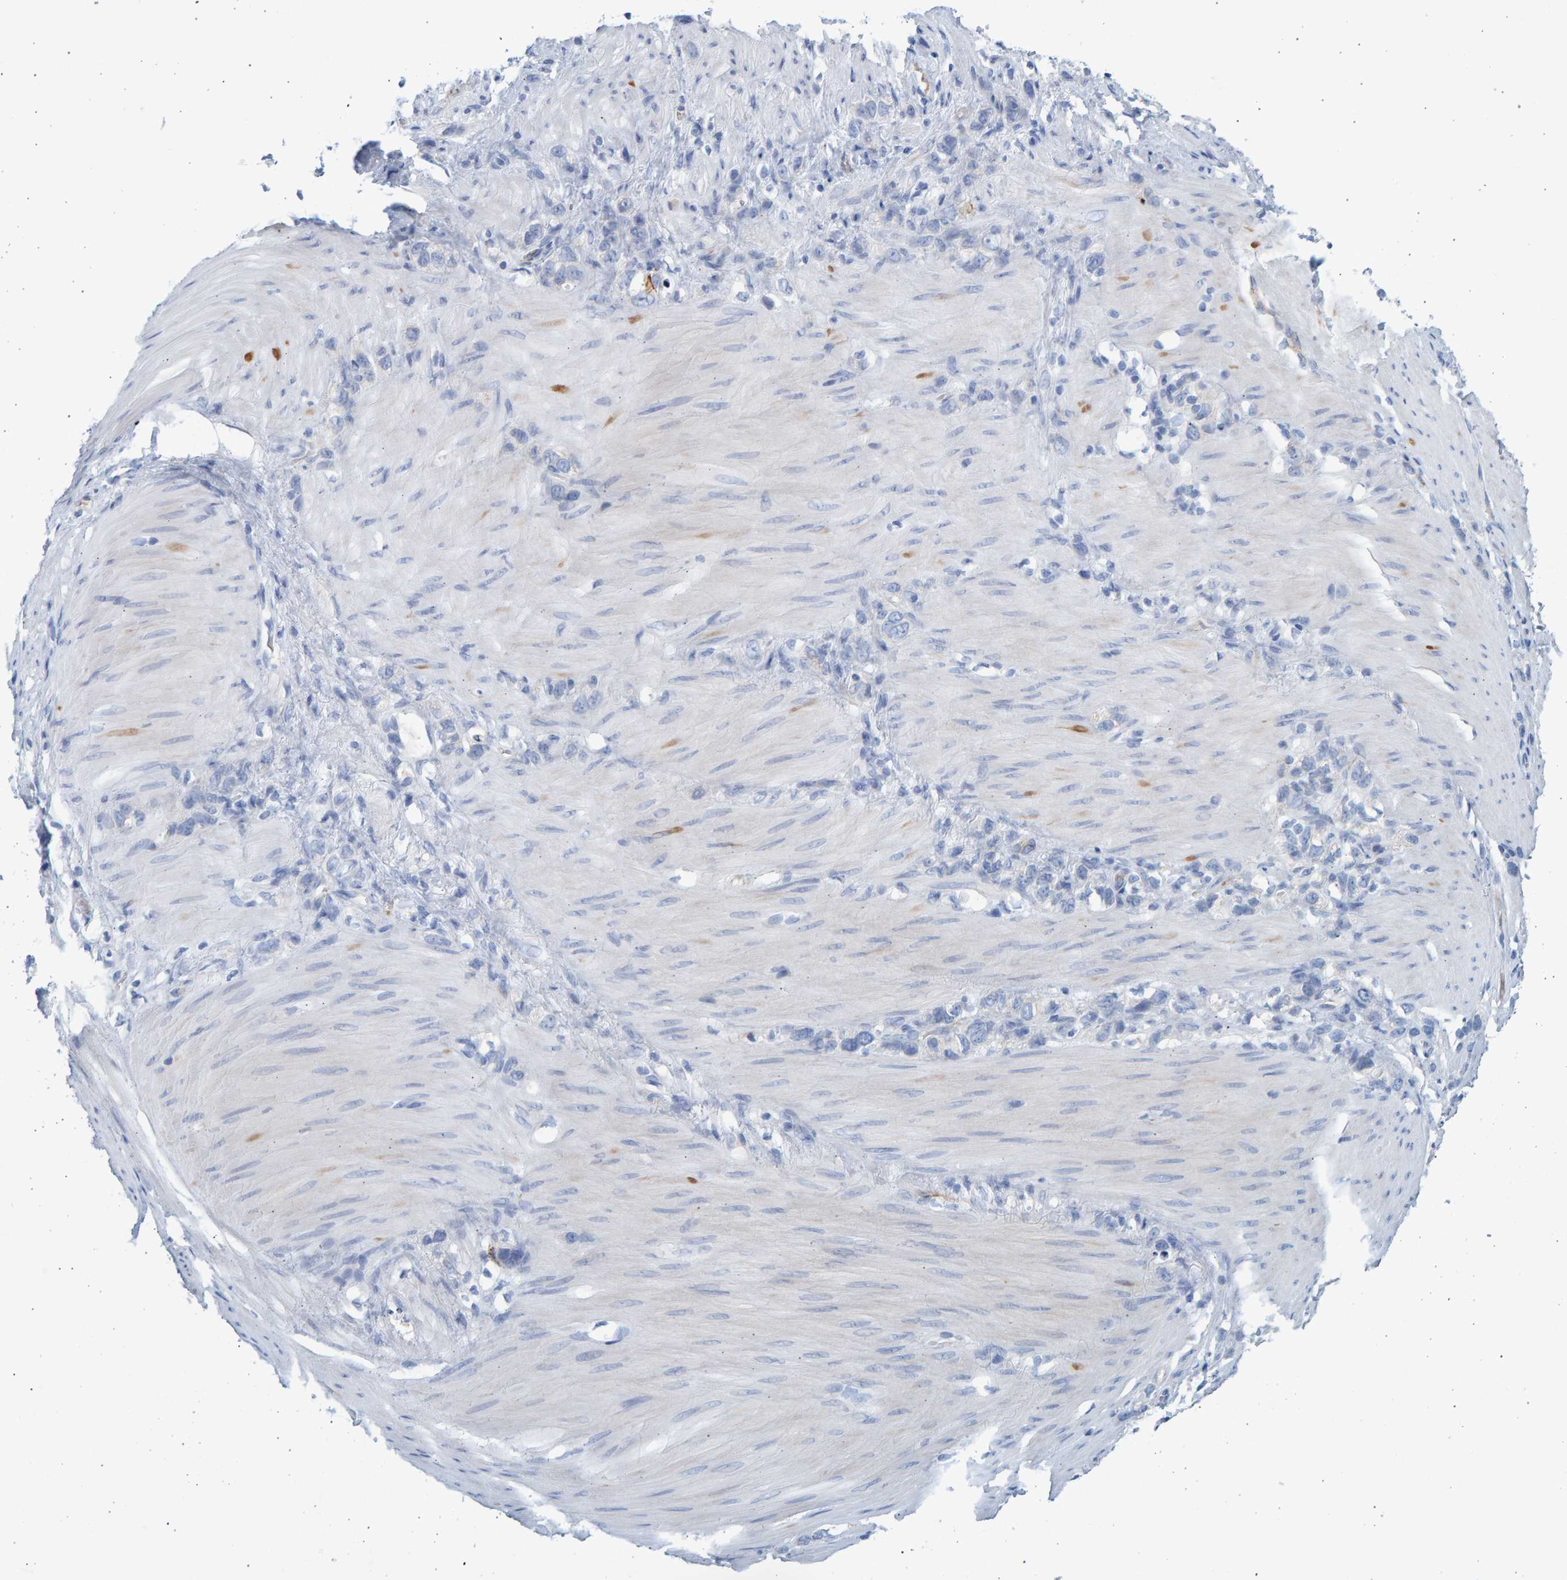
{"staining": {"intensity": "negative", "quantity": "none", "location": "none"}, "tissue": "stomach cancer", "cell_type": "Tumor cells", "image_type": "cancer", "snomed": [{"axis": "morphology", "description": "Normal tissue, NOS"}, {"axis": "morphology", "description": "Adenocarcinoma, NOS"}, {"axis": "morphology", "description": "Adenocarcinoma, High grade"}, {"axis": "topography", "description": "Stomach, upper"}, {"axis": "topography", "description": "Stomach"}], "caption": "An immunohistochemistry image of stomach adenocarcinoma is shown. There is no staining in tumor cells of stomach adenocarcinoma.", "gene": "SLC34A3", "patient": {"sex": "female", "age": 65}}